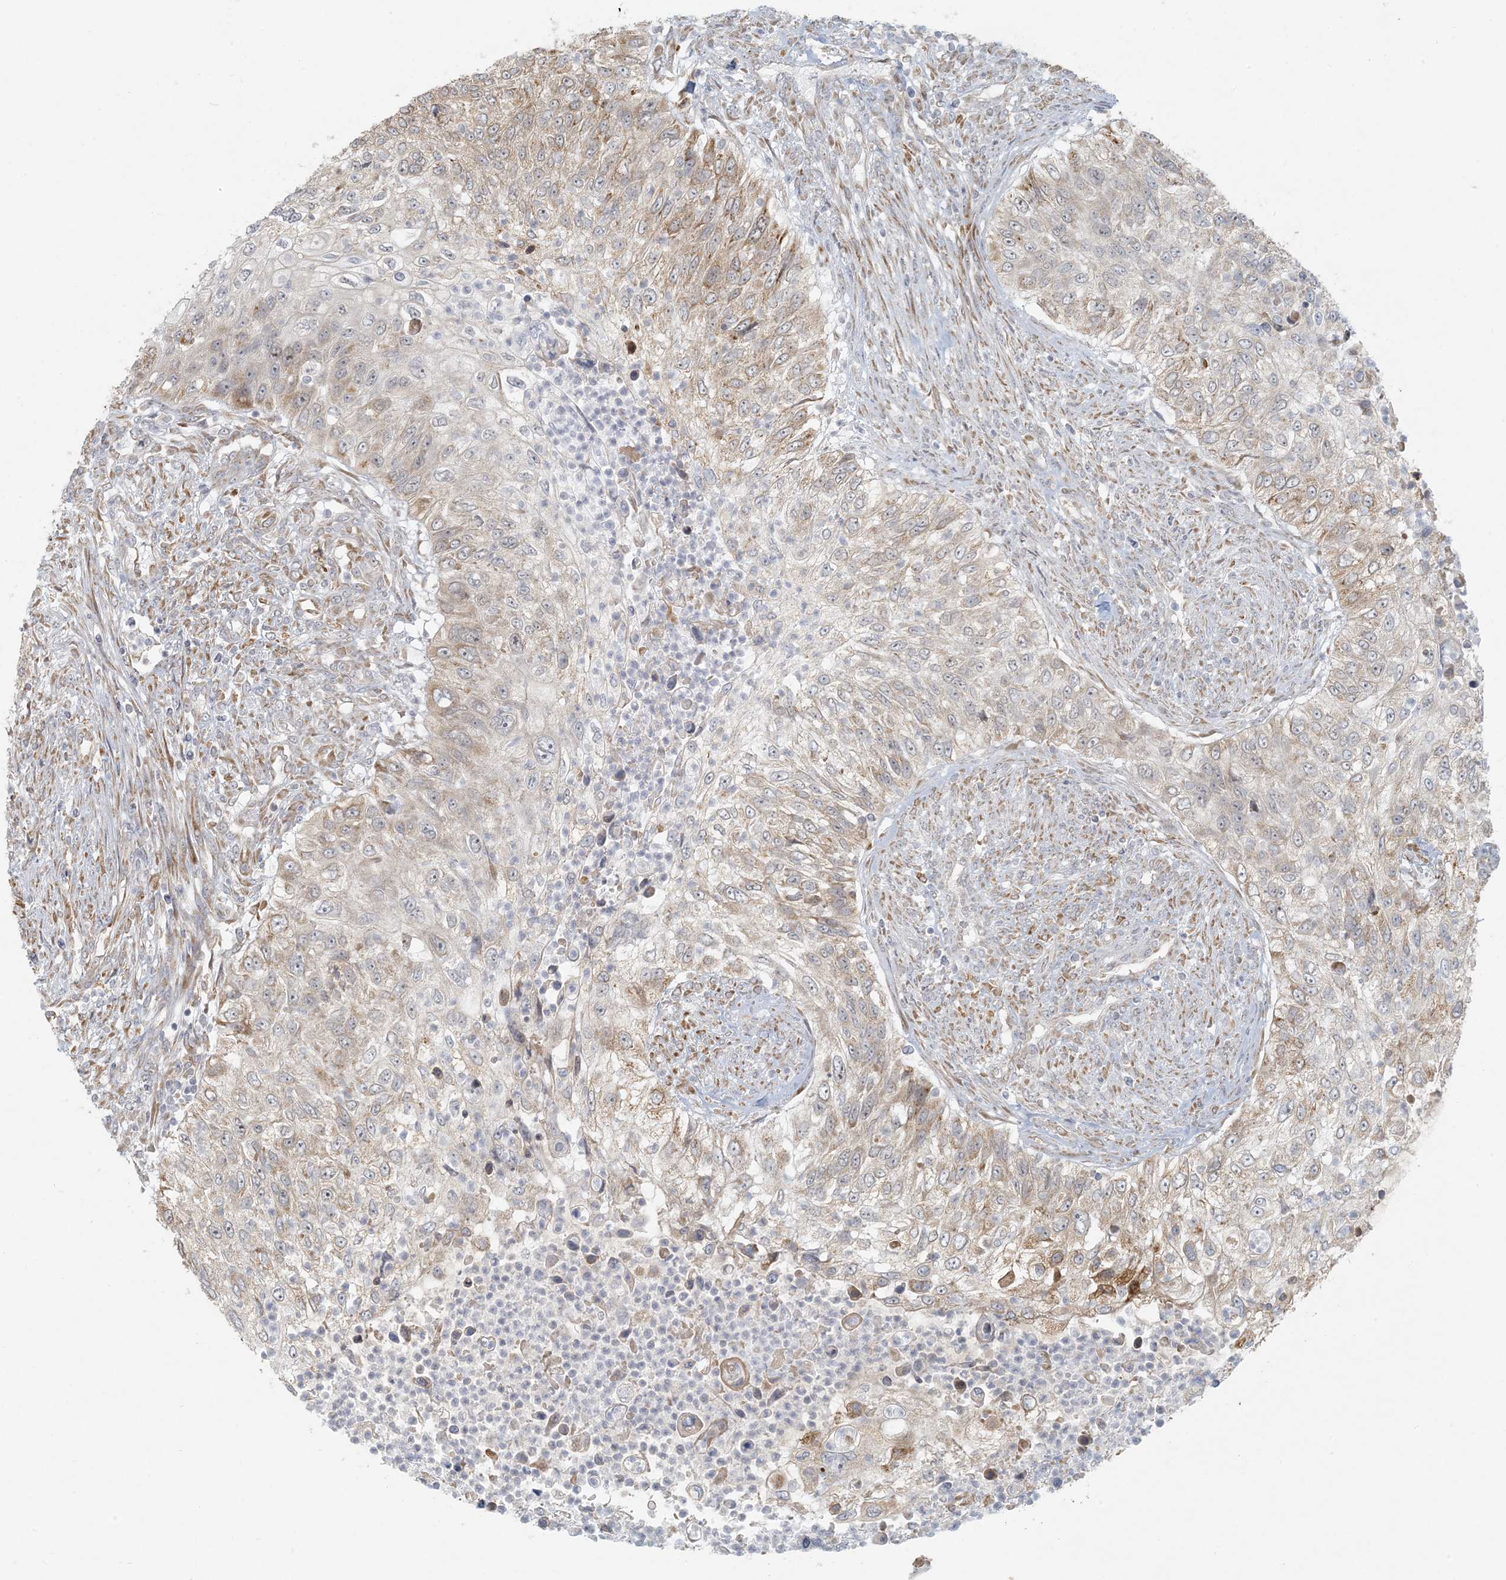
{"staining": {"intensity": "moderate", "quantity": ">75%", "location": "cytoplasmic/membranous"}, "tissue": "urothelial cancer", "cell_type": "Tumor cells", "image_type": "cancer", "snomed": [{"axis": "morphology", "description": "Urothelial carcinoma, High grade"}, {"axis": "topography", "description": "Urinary bladder"}], "caption": "Immunohistochemistry of human urothelial cancer shows medium levels of moderate cytoplasmic/membranous expression in about >75% of tumor cells.", "gene": "HACL1", "patient": {"sex": "female", "age": 60}}